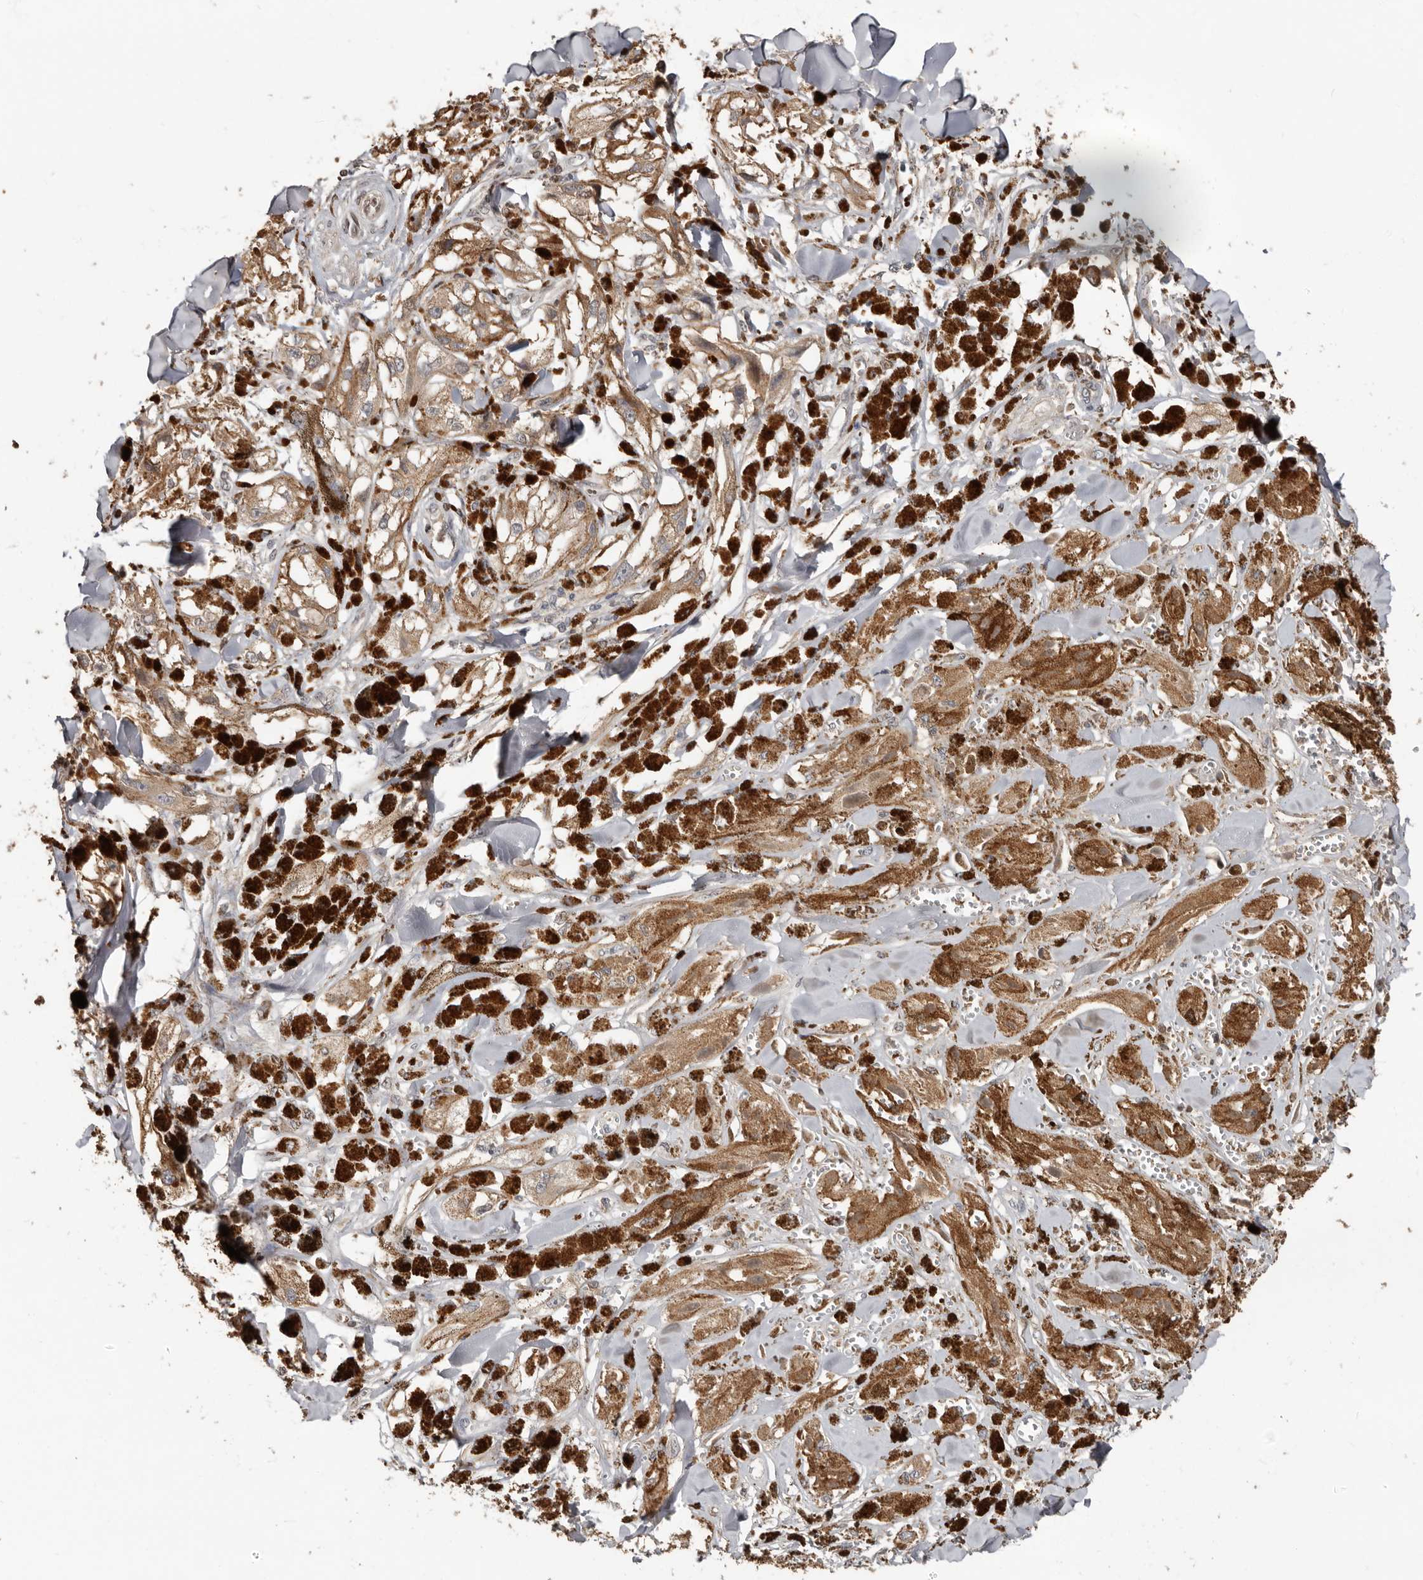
{"staining": {"intensity": "weak", "quantity": ">75%", "location": "cytoplasmic/membranous"}, "tissue": "melanoma", "cell_type": "Tumor cells", "image_type": "cancer", "snomed": [{"axis": "morphology", "description": "Malignant melanoma, NOS"}, {"axis": "topography", "description": "Skin"}], "caption": "The histopathology image displays immunohistochemical staining of malignant melanoma. There is weak cytoplasmic/membranous staining is present in about >75% of tumor cells.", "gene": "LRGUK", "patient": {"sex": "male", "age": 88}}